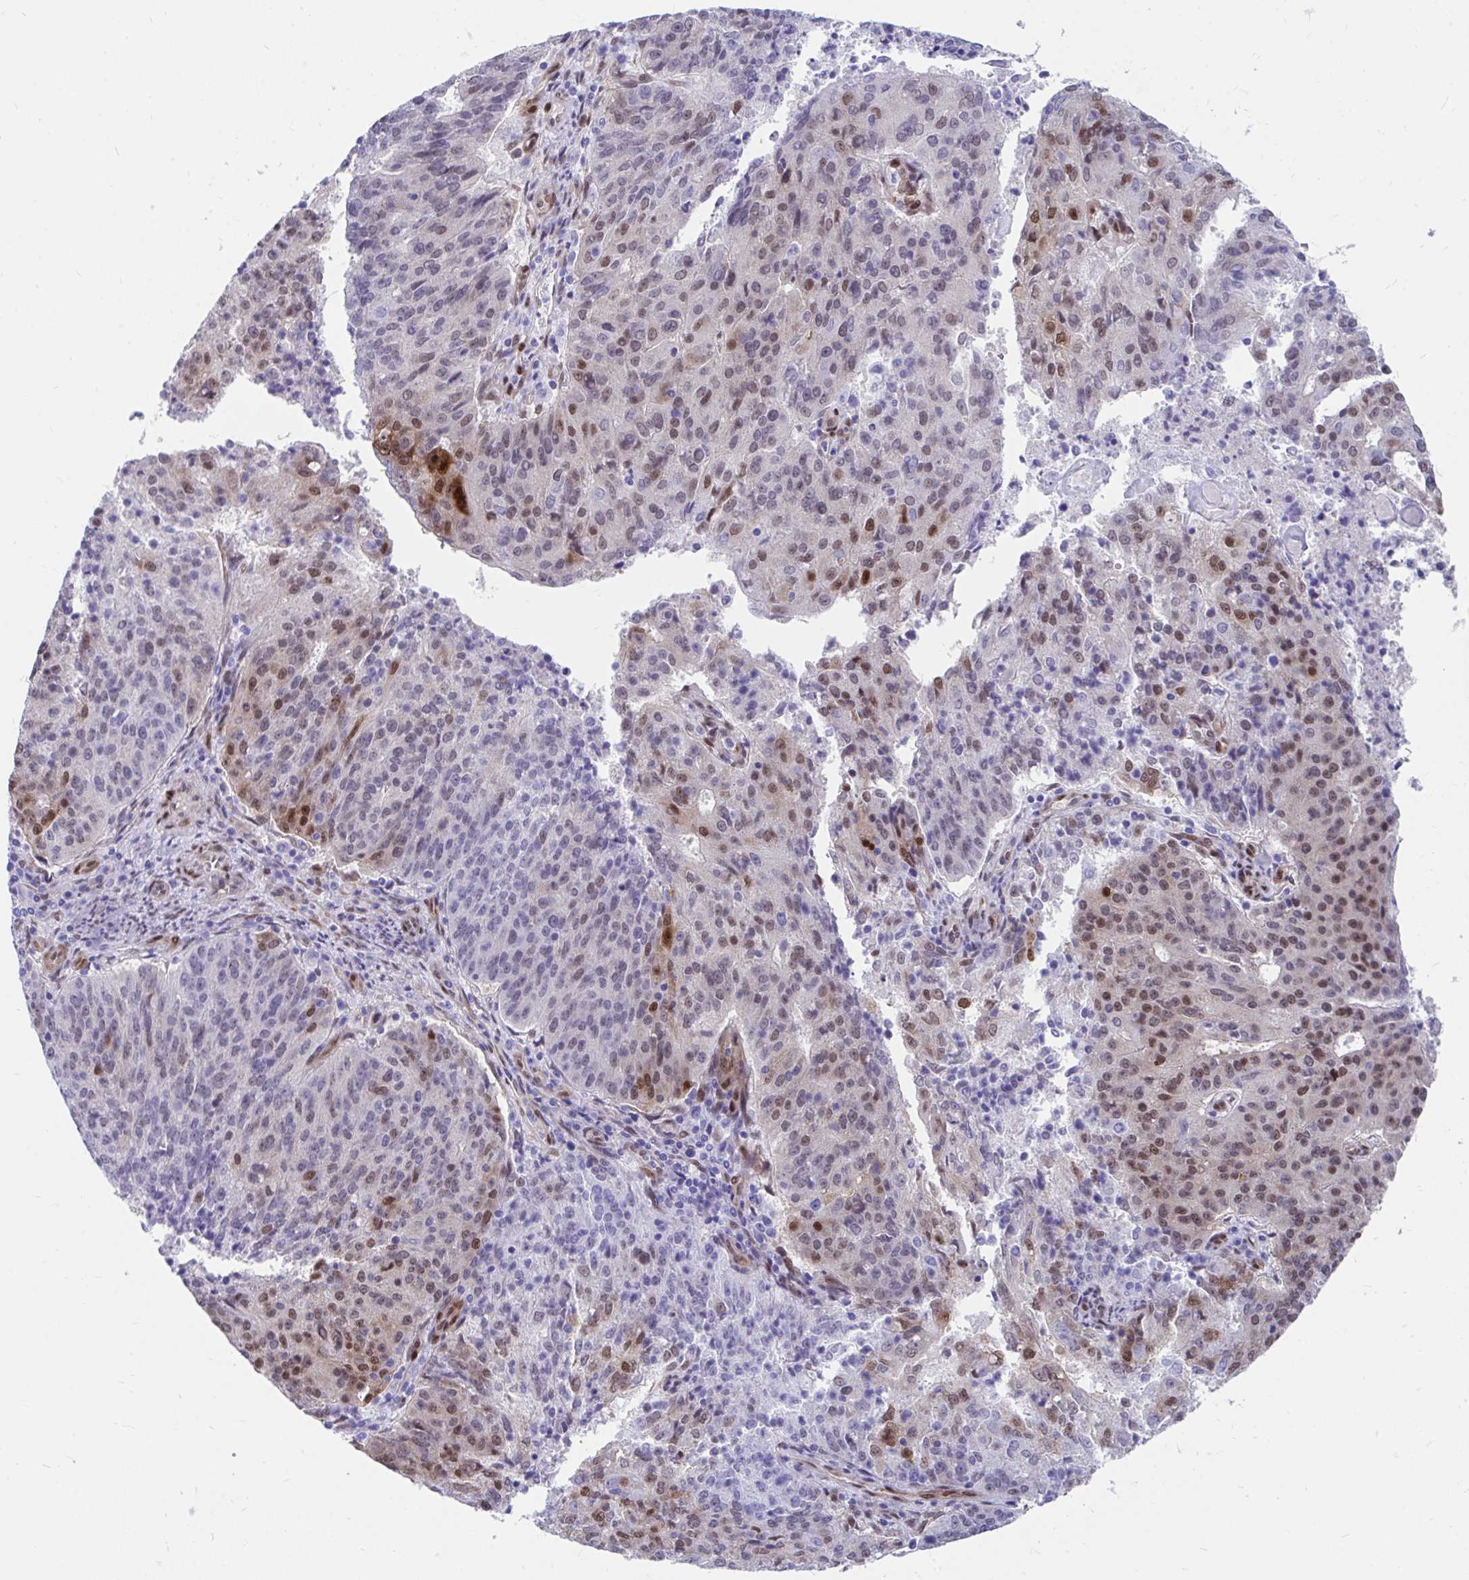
{"staining": {"intensity": "moderate", "quantity": "25%-75%", "location": "nuclear"}, "tissue": "endometrial cancer", "cell_type": "Tumor cells", "image_type": "cancer", "snomed": [{"axis": "morphology", "description": "Adenocarcinoma, NOS"}, {"axis": "topography", "description": "Endometrium"}], "caption": "This micrograph exhibits immunohistochemistry (IHC) staining of adenocarcinoma (endometrial), with medium moderate nuclear positivity in about 25%-75% of tumor cells.", "gene": "RBPMS", "patient": {"sex": "female", "age": 82}}